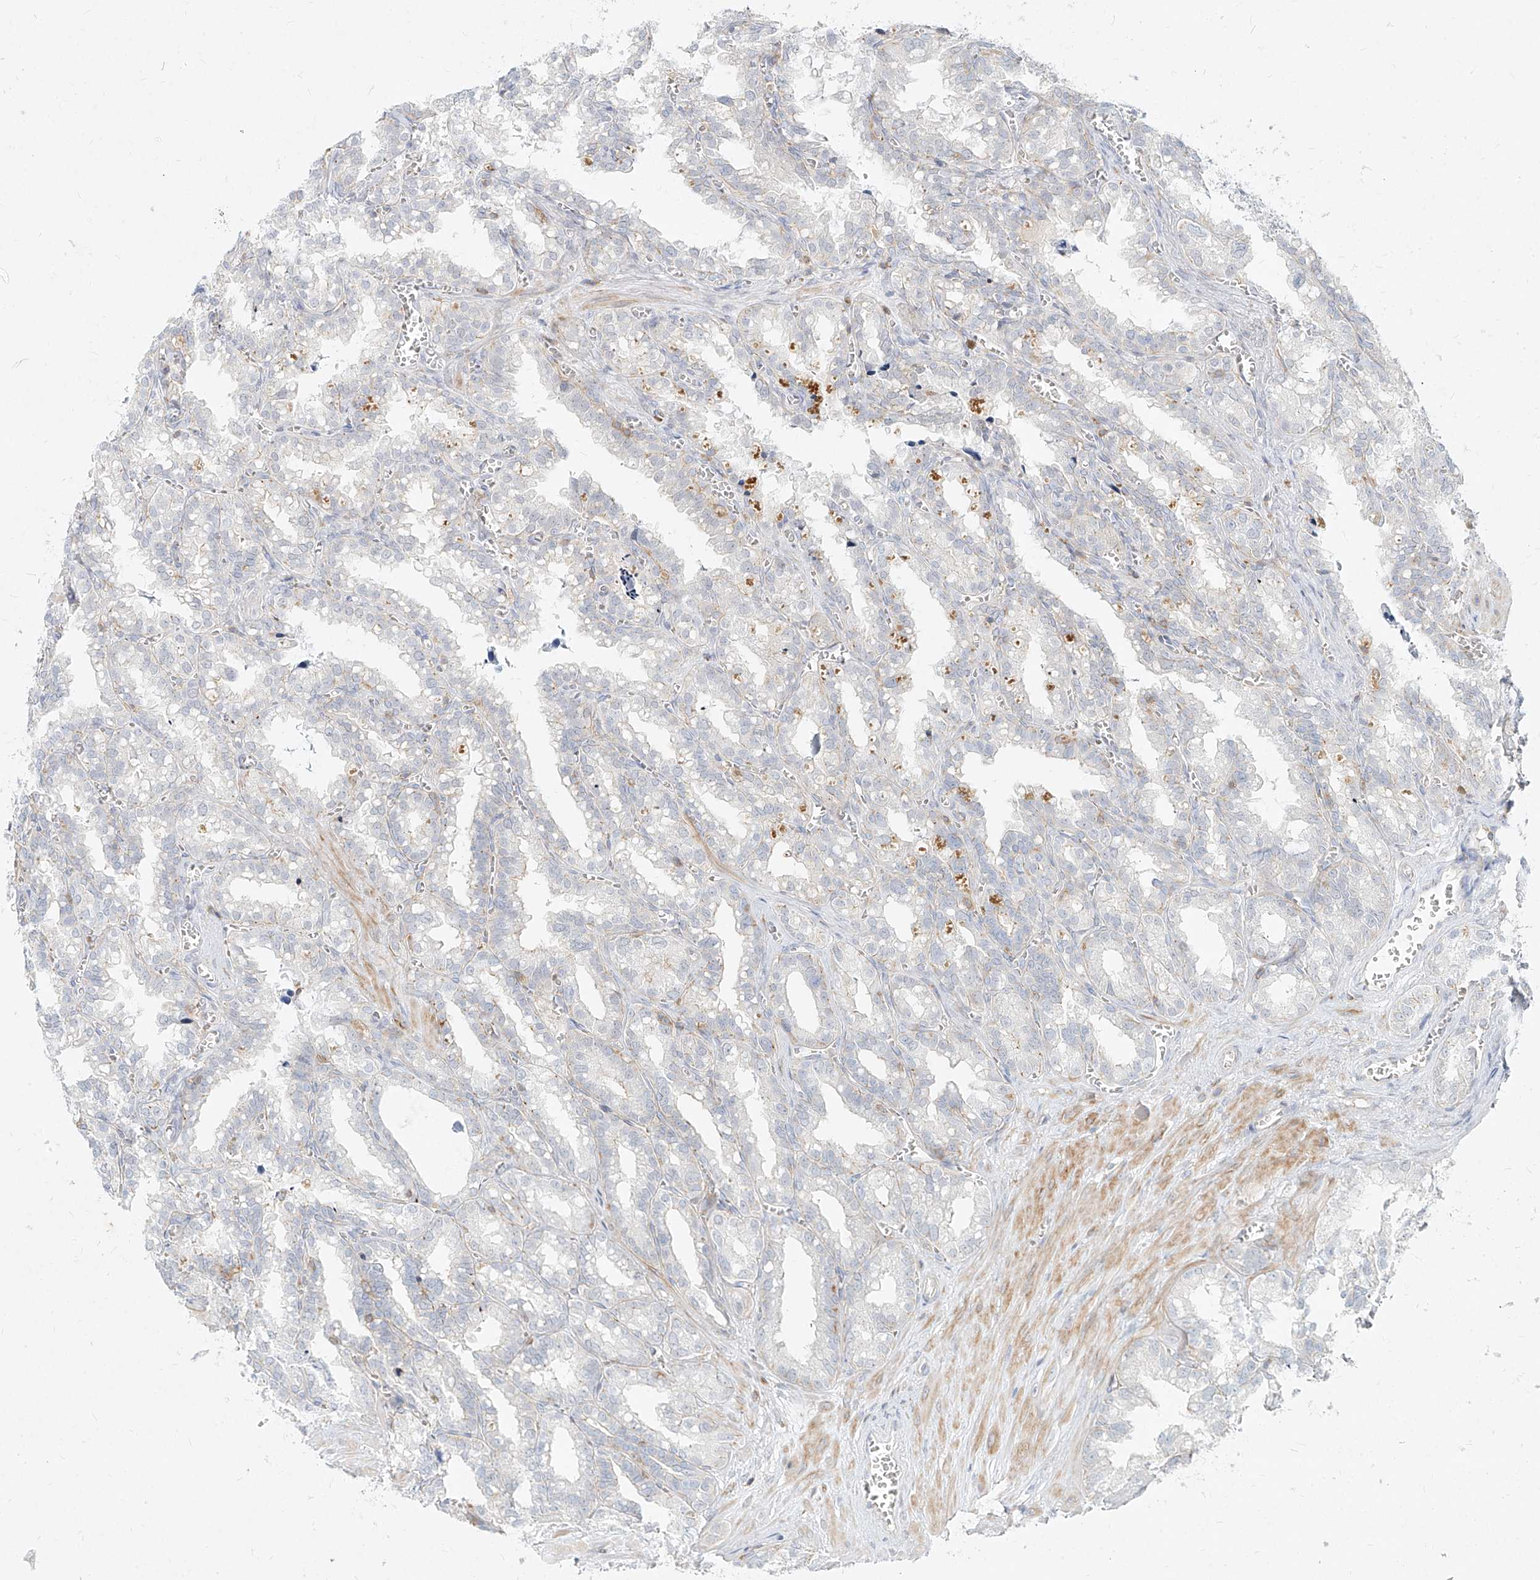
{"staining": {"intensity": "negative", "quantity": "none", "location": "none"}, "tissue": "seminal vesicle", "cell_type": "Glandular cells", "image_type": "normal", "snomed": [{"axis": "morphology", "description": "Normal tissue, NOS"}, {"axis": "topography", "description": "Prostate"}, {"axis": "topography", "description": "Seminal veicle"}], "caption": "High power microscopy histopathology image of an immunohistochemistry micrograph of benign seminal vesicle, revealing no significant expression in glandular cells. (Brightfield microscopy of DAB immunohistochemistry at high magnification).", "gene": "SLC2A12", "patient": {"sex": "male", "age": 51}}